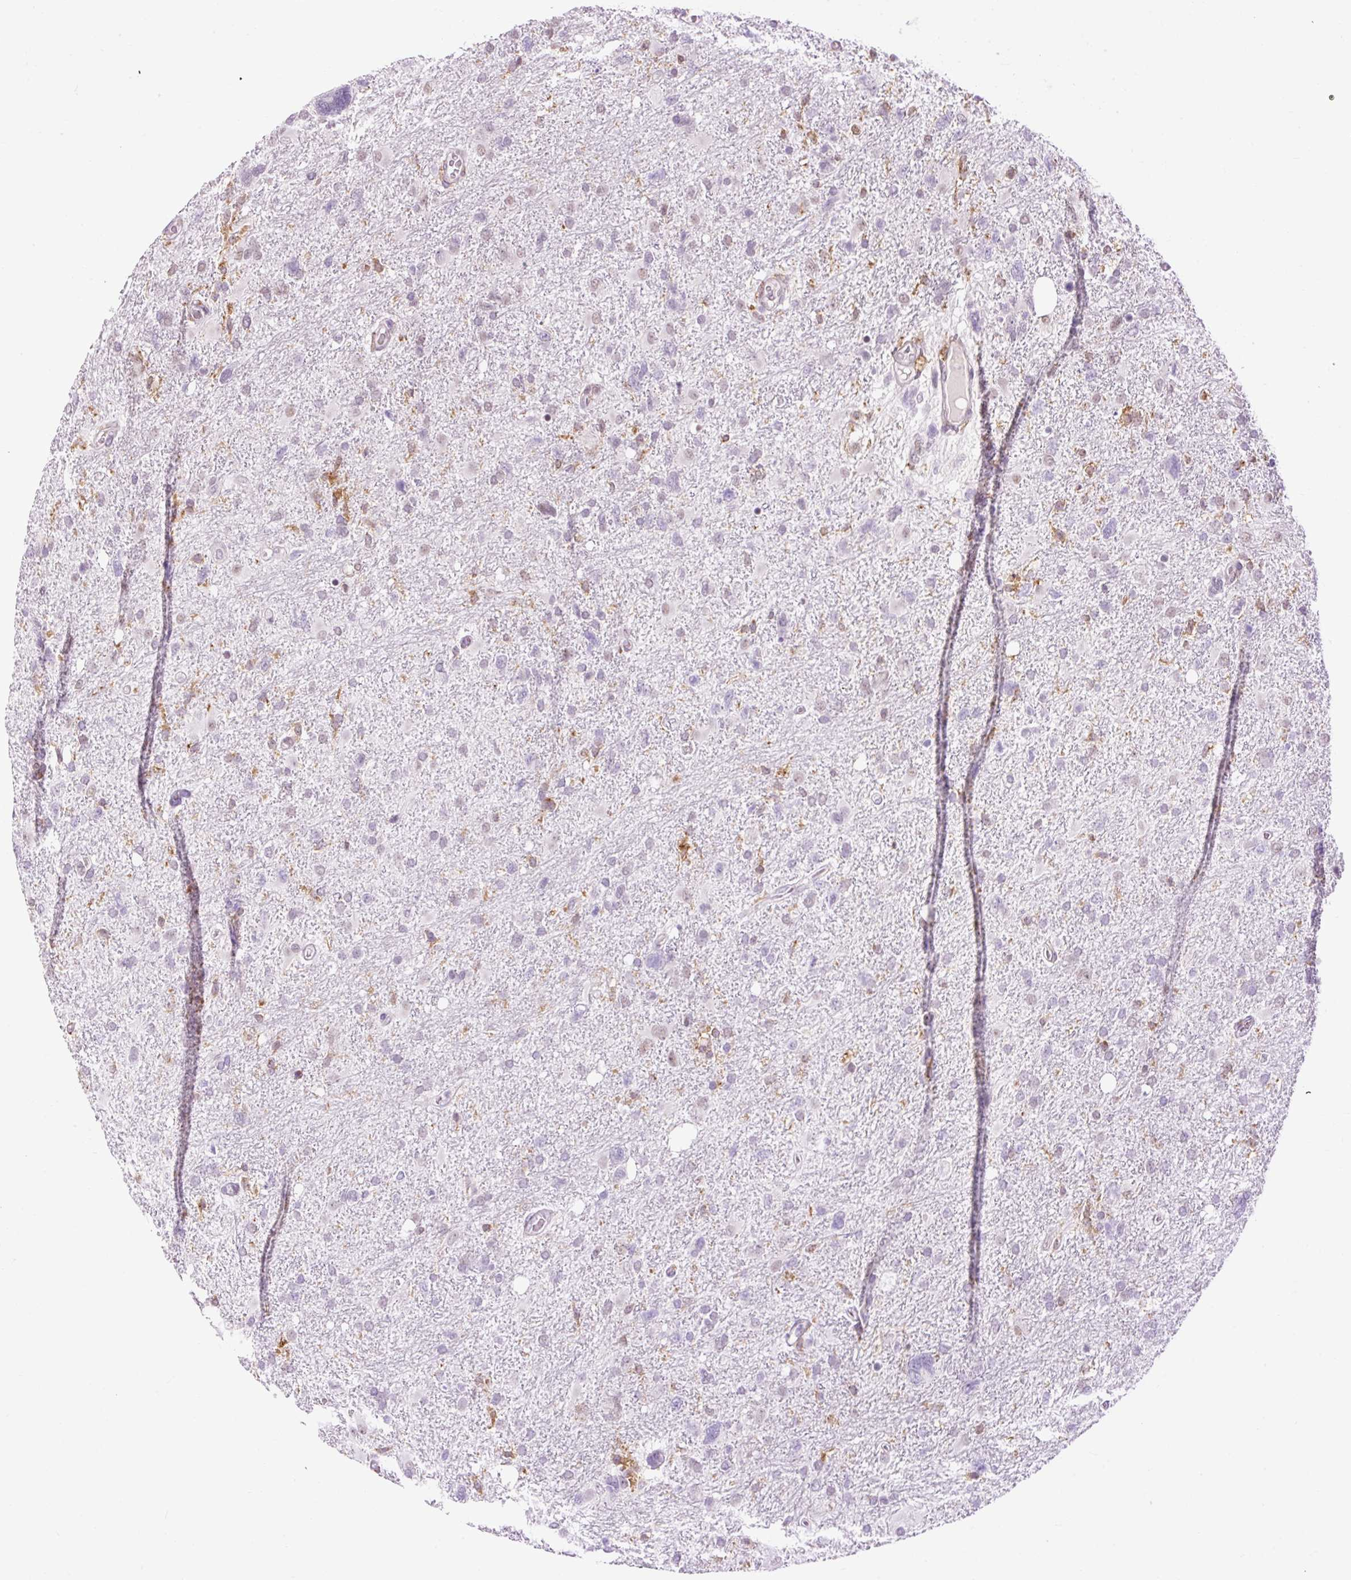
{"staining": {"intensity": "weak", "quantity": "<25%", "location": "nuclear"}, "tissue": "glioma", "cell_type": "Tumor cells", "image_type": "cancer", "snomed": [{"axis": "morphology", "description": "Glioma, malignant, High grade"}, {"axis": "topography", "description": "Brain"}], "caption": "An IHC image of glioma is shown. There is no staining in tumor cells of glioma. (DAB immunohistochemistry, high magnification).", "gene": "LY86", "patient": {"sex": "male", "age": 61}}